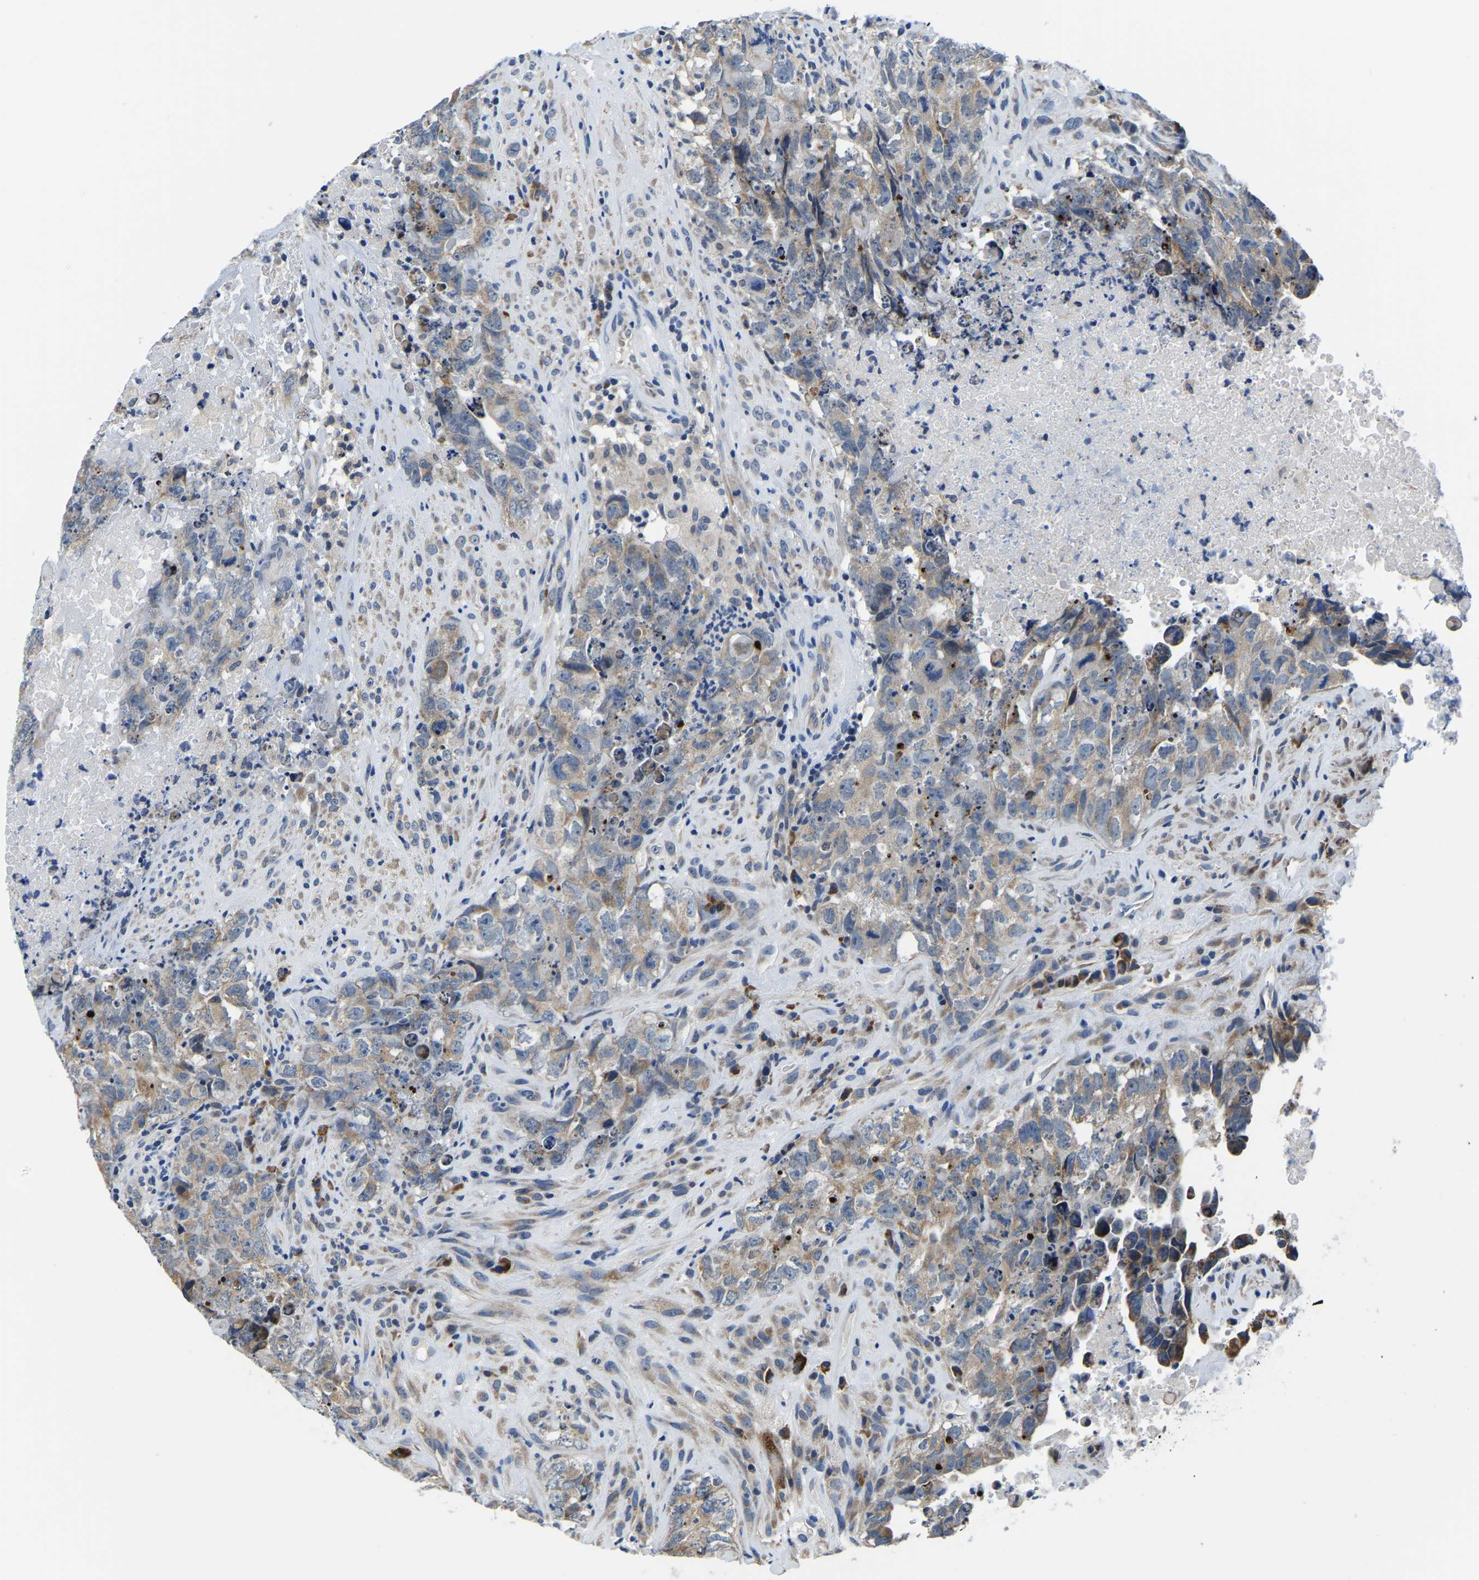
{"staining": {"intensity": "weak", "quantity": "25%-75%", "location": "cytoplasmic/membranous"}, "tissue": "testis cancer", "cell_type": "Tumor cells", "image_type": "cancer", "snomed": [{"axis": "morphology", "description": "Carcinoma, Embryonal, NOS"}, {"axis": "topography", "description": "Testis"}], "caption": "A photomicrograph of human testis cancer stained for a protein reveals weak cytoplasmic/membranous brown staining in tumor cells.", "gene": "LIAS", "patient": {"sex": "male", "age": 32}}